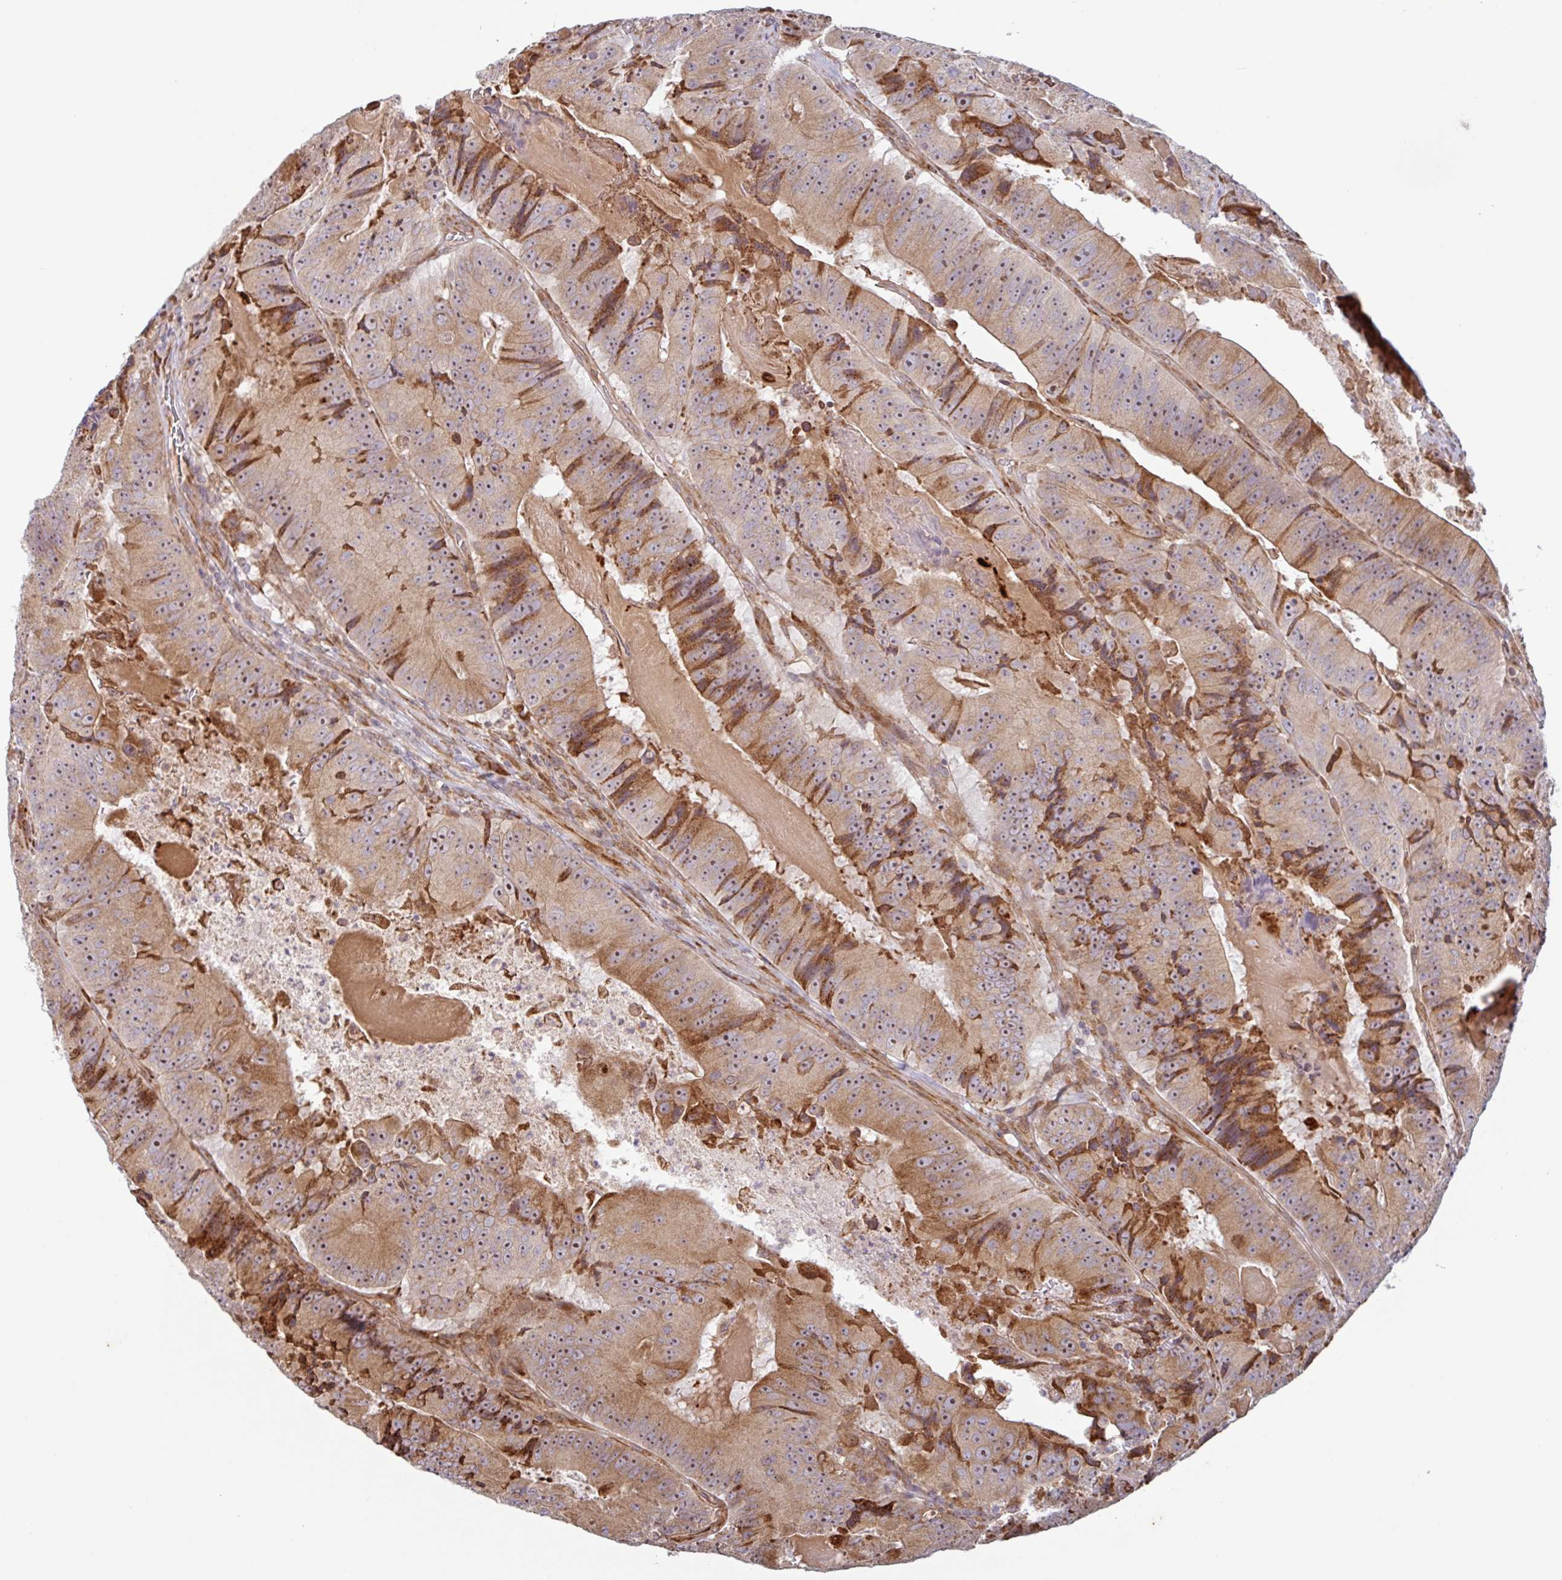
{"staining": {"intensity": "moderate", "quantity": ">75%", "location": "cytoplasmic/membranous,nuclear"}, "tissue": "colorectal cancer", "cell_type": "Tumor cells", "image_type": "cancer", "snomed": [{"axis": "morphology", "description": "Adenocarcinoma, NOS"}, {"axis": "topography", "description": "Colon"}], "caption": "Protein staining reveals moderate cytoplasmic/membranous and nuclear positivity in approximately >75% of tumor cells in colorectal adenocarcinoma.", "gene": "RIT1", "patient": {"sex": "female", "age": 86}}